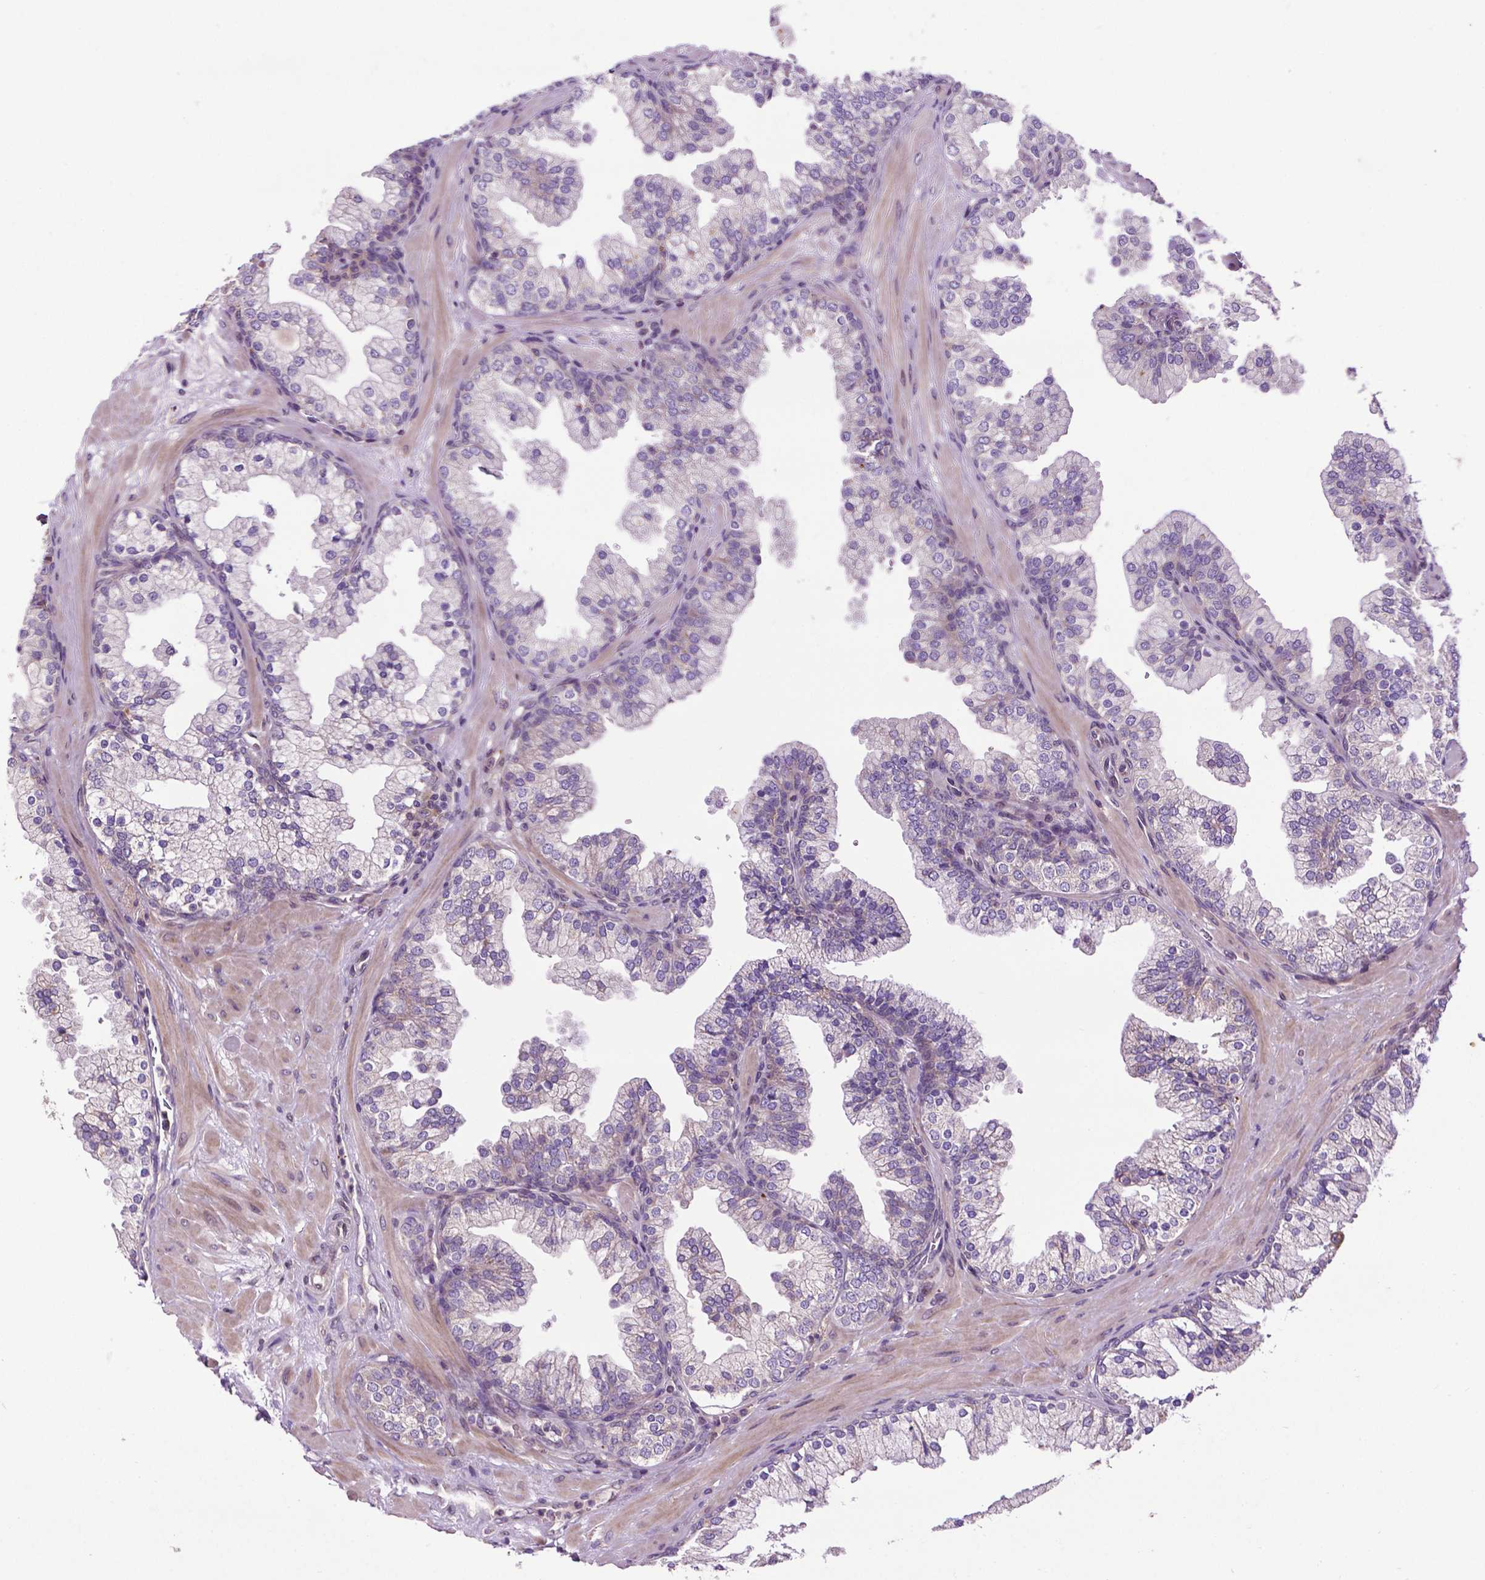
{"staining": {"intensity": "moderate", "quantity": "<25%", "location": "cytoplasmic/membranous"}, "tissue": "prostate", "cell_type": "Glandular cells", "image_type": "normal", "snomed": [{"axis": "morphology", "description": "Normal tissue, NOS"}, {"axis": "topography", "description": "Prostate"}, {"axis": "topography", "description": "Peripheral nerve tissue"}], "caption": "A photomicrograph of human prostate stained for a protein displays moderate cytoplasmic/membranous brown staining in glandular cells. Nuclei are stained in blue.", "gene": "SPNS2", "patient": {"sex": "male", "age": 61}}